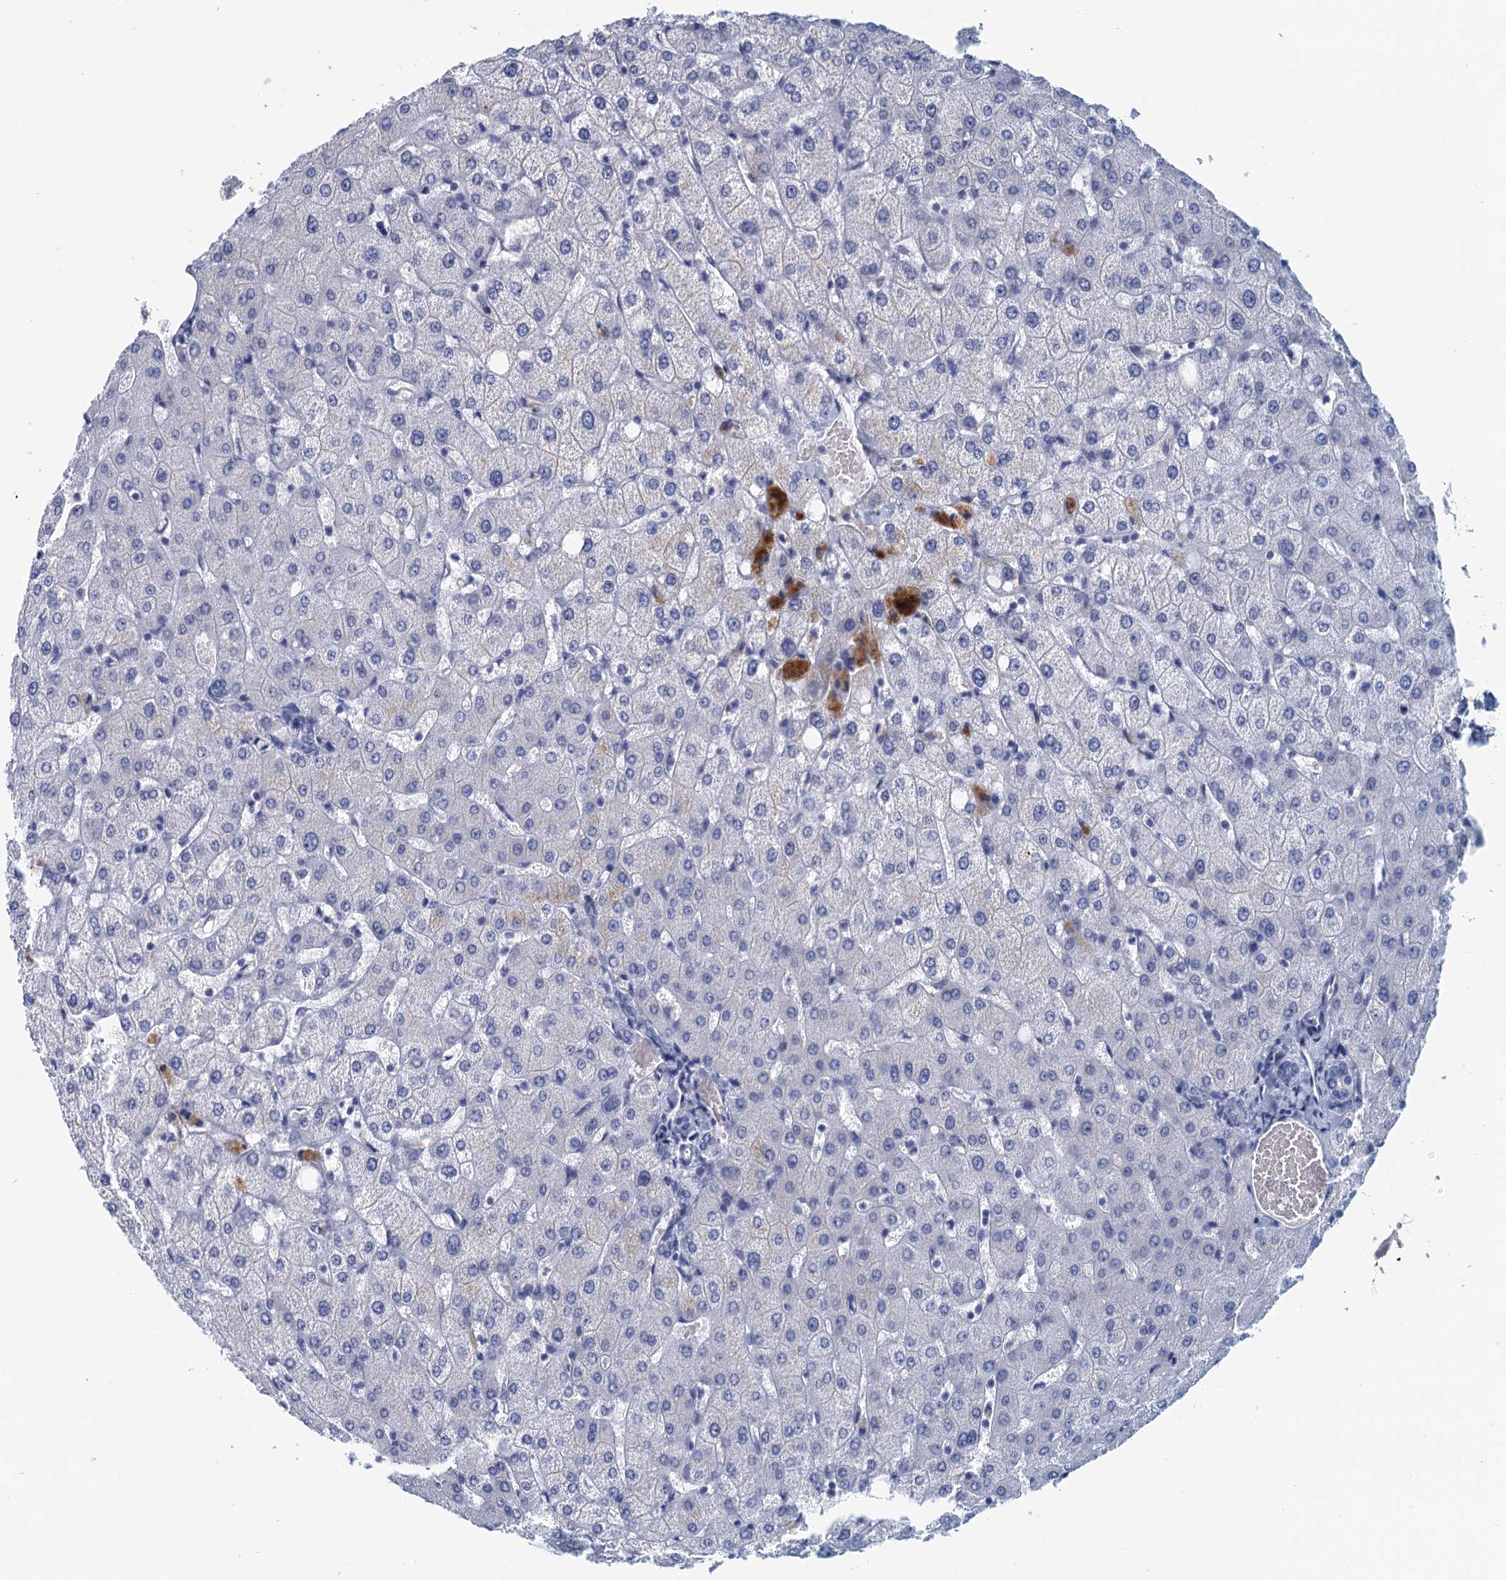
{"staining": {"intensity": "negative", "quantity": "none", "location": "none"}, "tissue": "liver", "cell_type": "Cholangiocytes", "image_type": "normal", "snomed": [{"axis": "morphology", "description": "Normal tissue, NOS"}, {"axis": "topography", "description": "Liver"}], "caption": "High magnification brightfield microscopy of normal liver stained with DAB (3,3'-diaminobenzidine) (brown) and counterstained with hematoxylin (blue): cholangiocytes show no significant expression. The staining is performed using DAB brown chromogen with nuclei counter-stained in using hematoxylin.", "gene": "CYP51A1", "patient": {"sex": "female", "age": 54}}